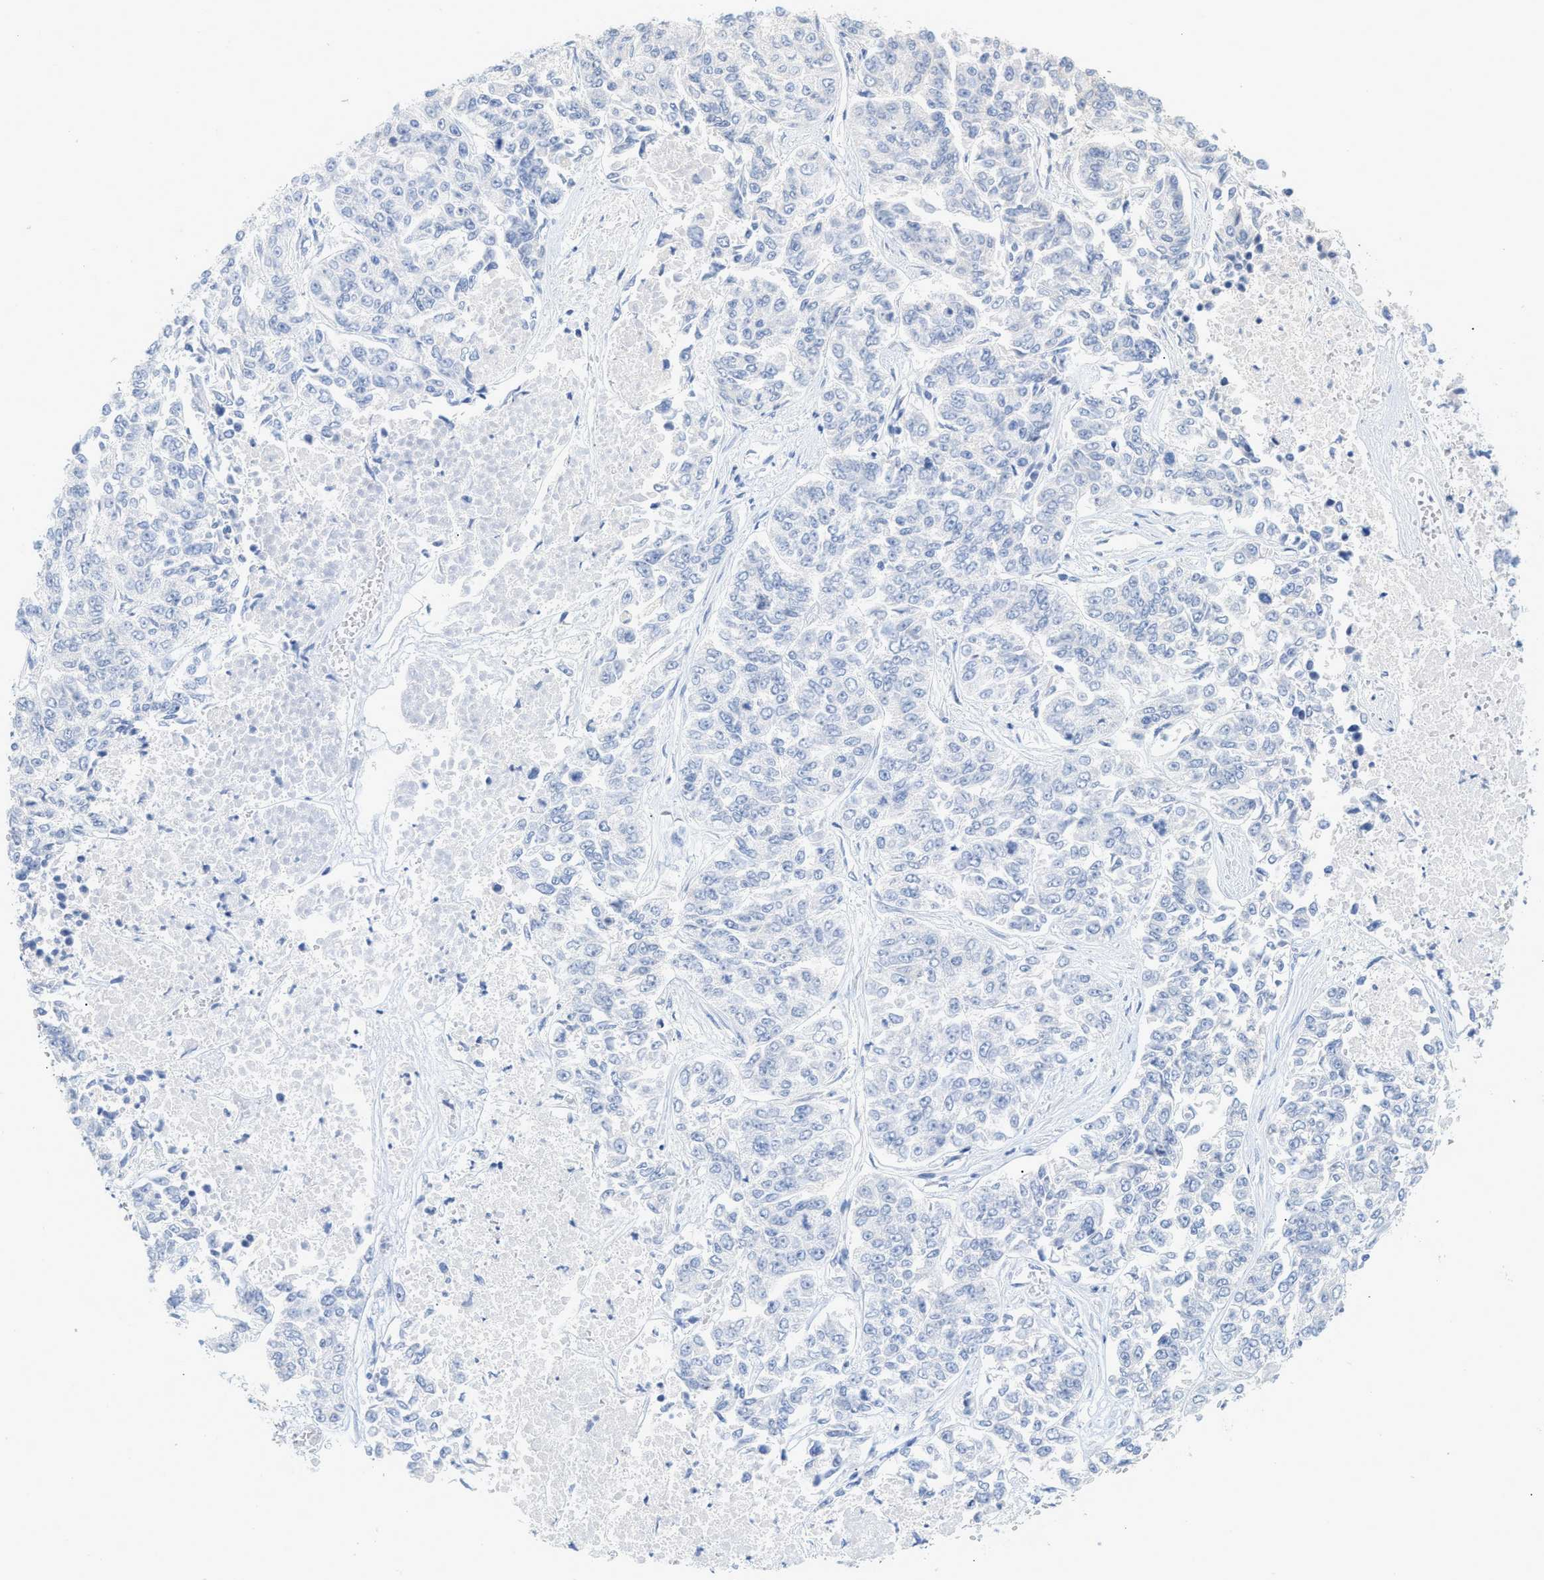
{"staining": {"intensity": "negative", "quantity": "none", "location": "none"}, "tissue": "lung cancer", "cell_type": "Tumor cells", "image_type": "cancer", "snomed": [{"axis": "morphology", "description": "Adenocarcinoma, NOS"}, {"axis": "topography", "description": "Lung"}], "caption": "Tumor cells show no significant positivity in adenocarcinoma (lung). (IHC, brightfield microscopy, high magnification).", "gene": "PAPPA", "patient": {"sex": "male", "age": 84}}